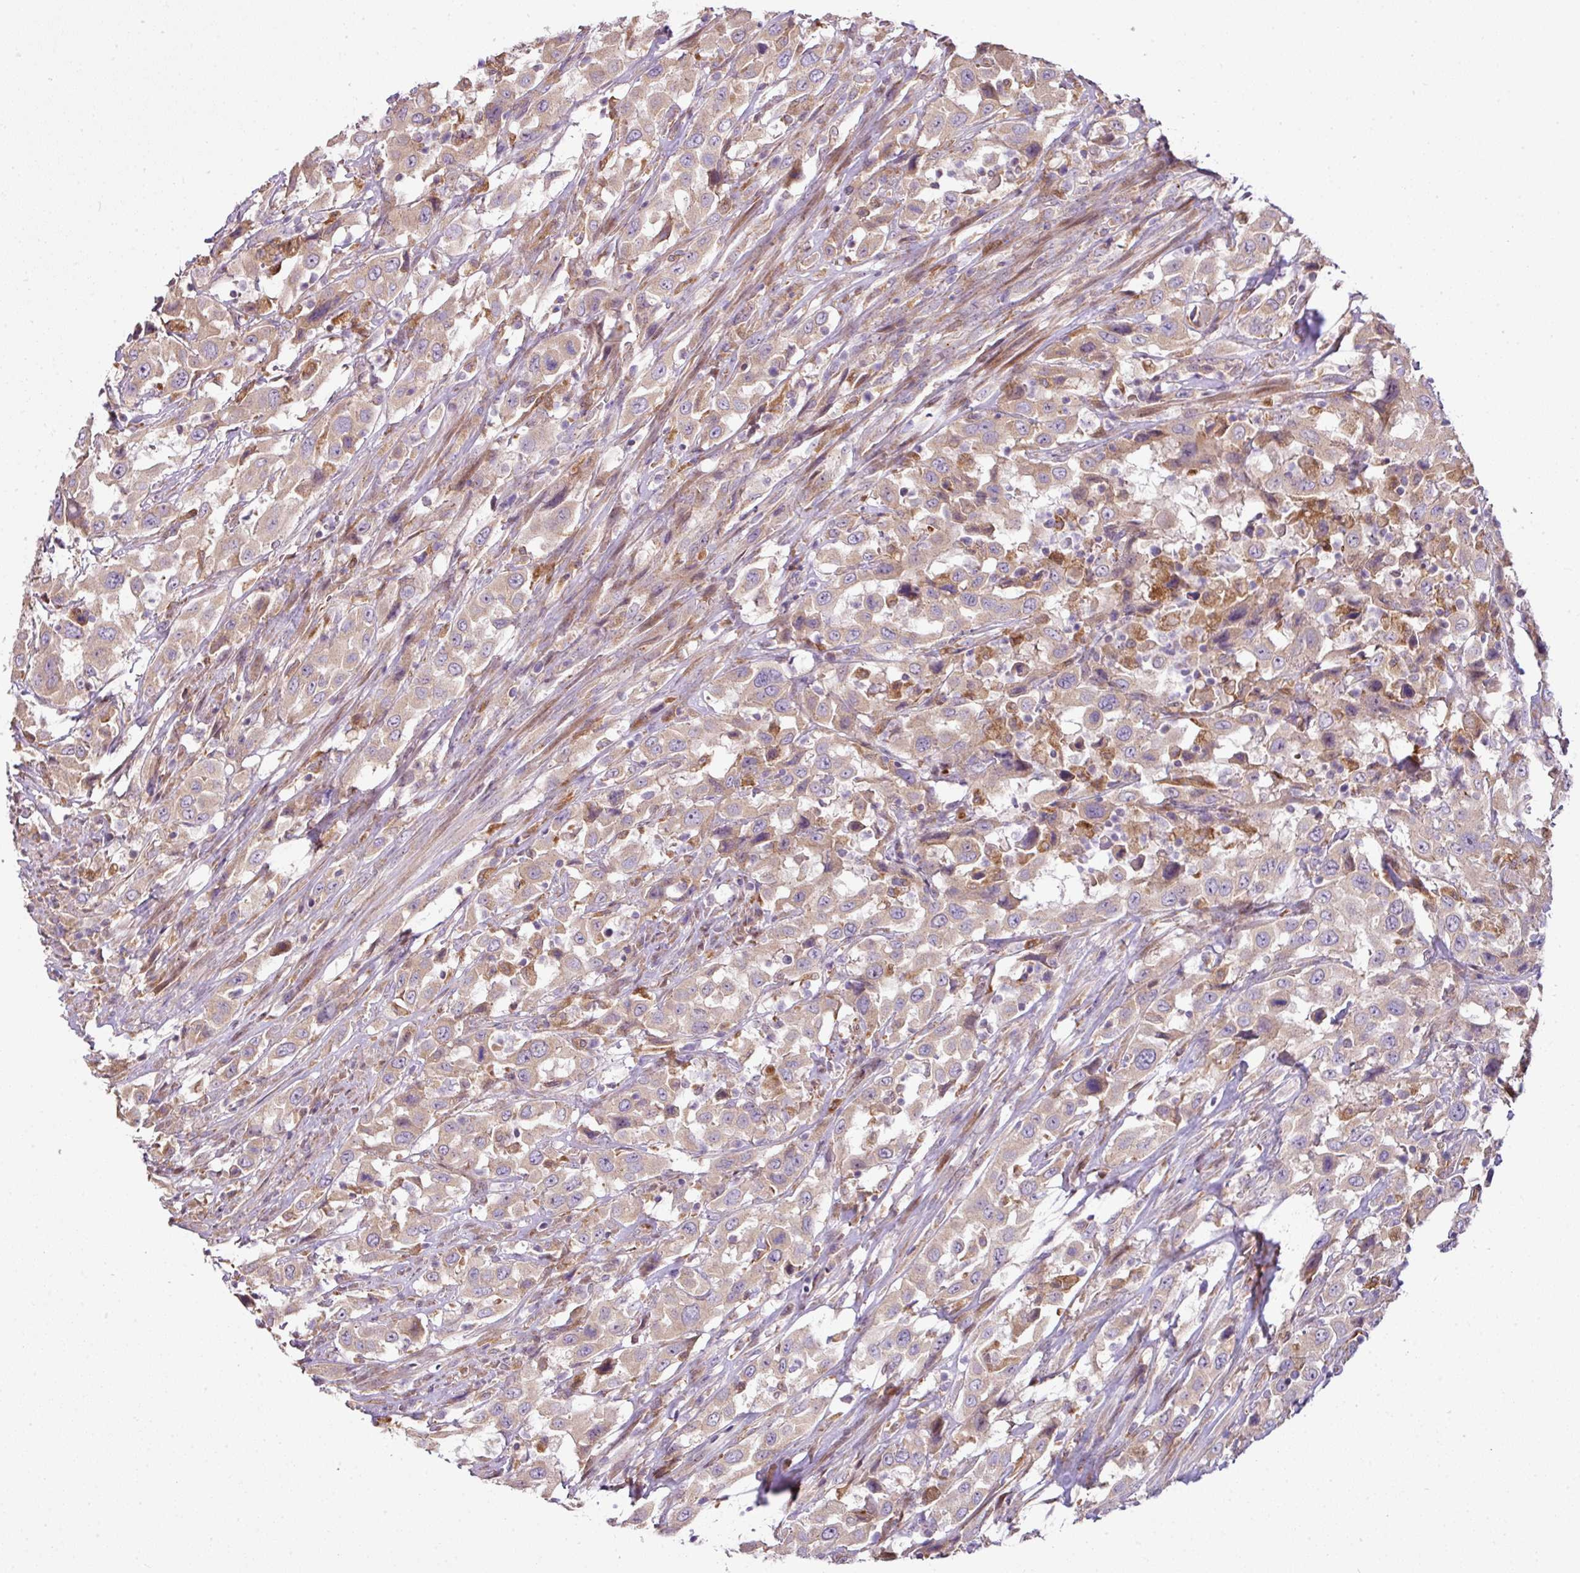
{"staining": {"intensity": "weak", "quantity": "25%-75%", "location": "cytoplasmic/membranous"}, "tissue": "urothelial cancer", "cell_type": "Tumor cells", "image_type": "cancer", "snomed": [{"axis": "morphology", "description": "Urothelial carcinoma, High grade"}, {"axis": "topography", "description": "Urinary bladder"}], "caption": "Weak cytoplasmic/membranous protein positivity is seen in about 25%-75% of tumor cells in urothelial carcinoma (high-grade).", "gene": "COX18", "patient": {"sex": "male", "age": 61}}